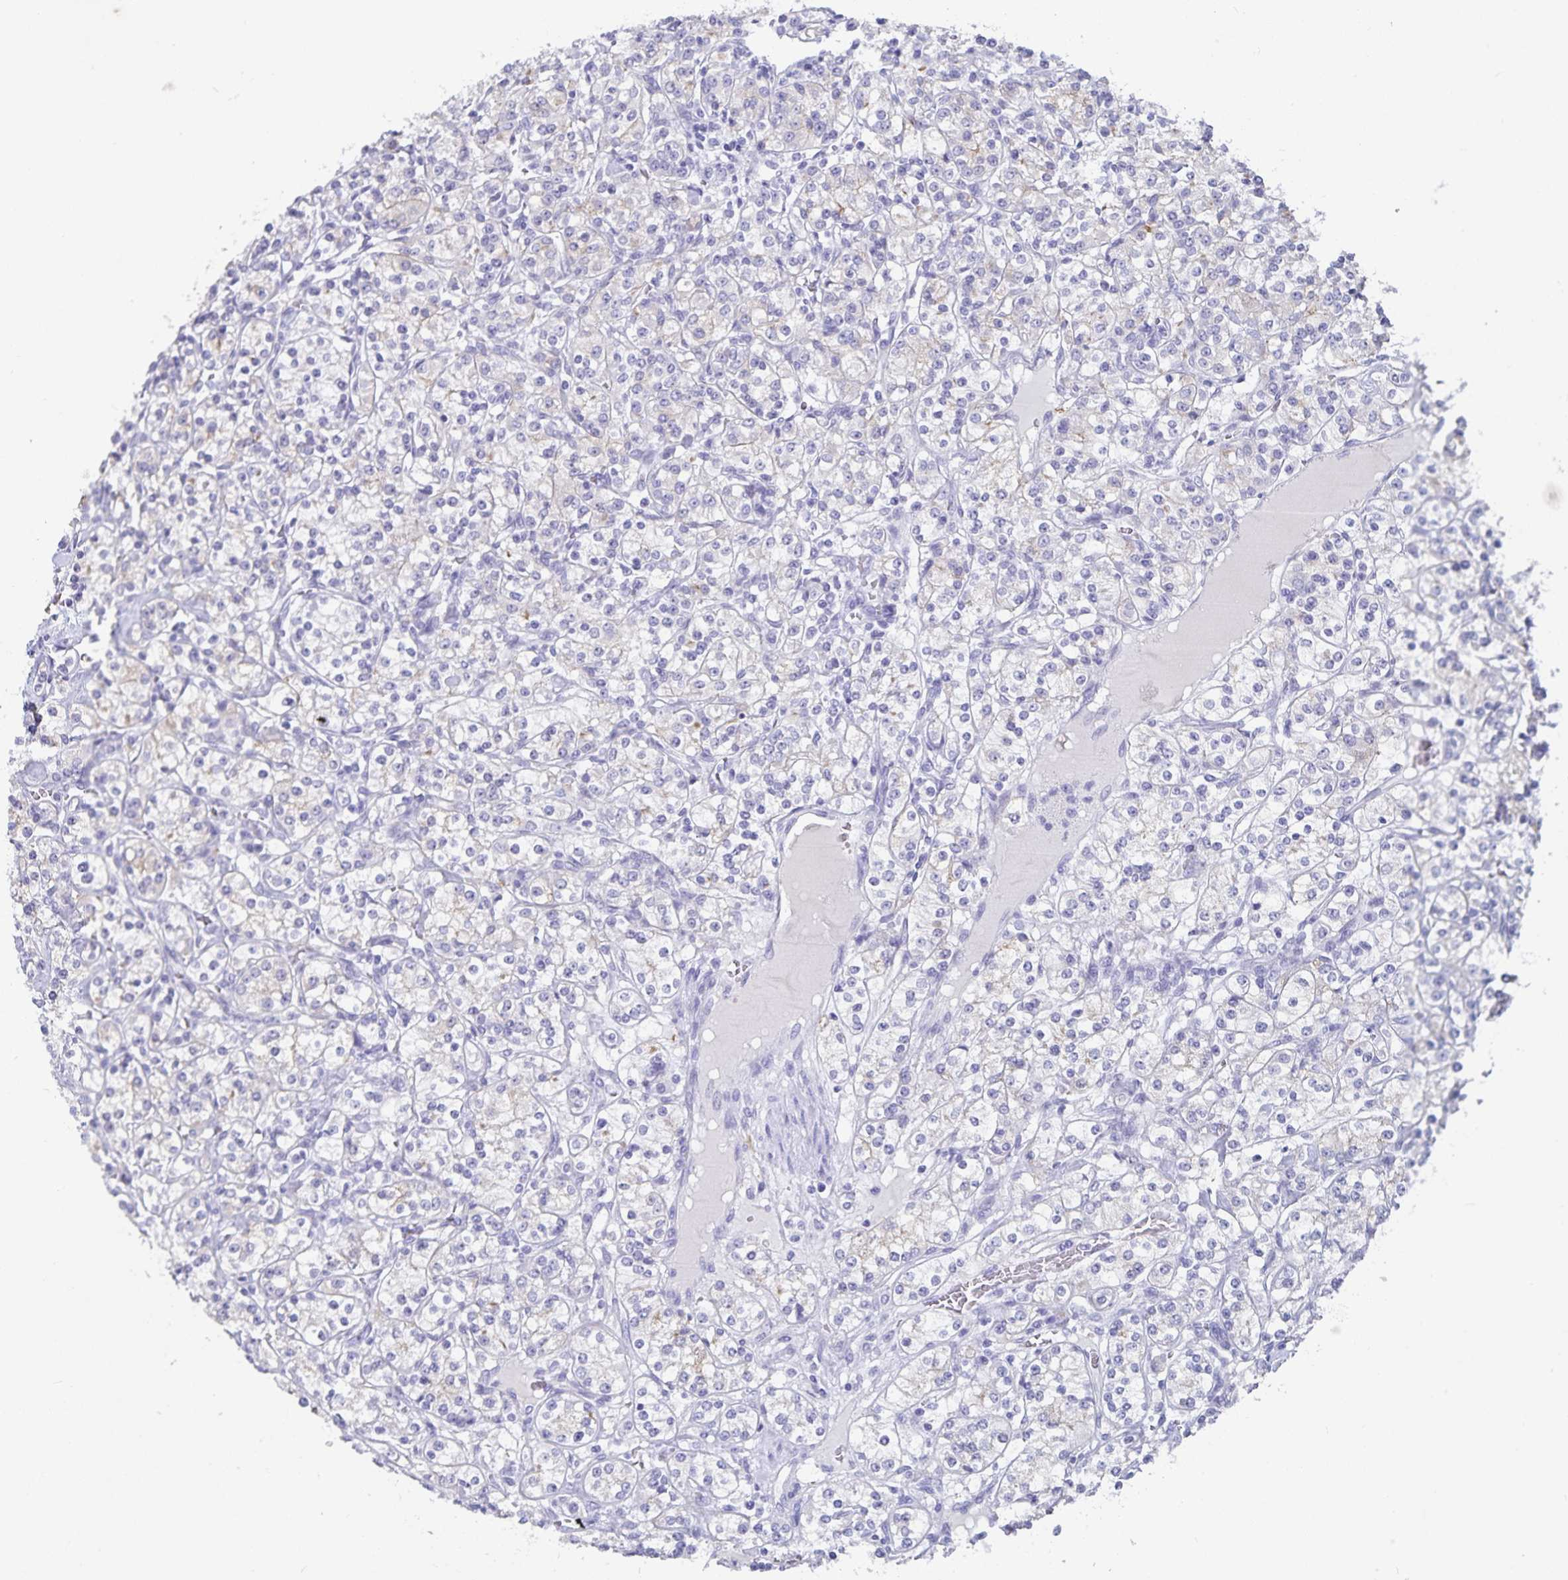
{"staining": {"intensity": "negative", "quantity": "none", "location": "none"}, "tissue": "renal cancer", "cell_type": "Tumor cells", "image_type": "cancer", "snomed": [{"axis": "morphology", "description": "Adenocarcinoma, NOS"}, {"axis": "topography", "description": "Kidney"}], "caption": "Photomicrograph shows no protein expression in tumor cells of renal cancer (adenocarcinoma) tissue. (DAB (3,3'-diaminobenzidine) IHC, high magnification).", "gene": "PLAC1", "patient": {"sex": "male", "age": 77}}